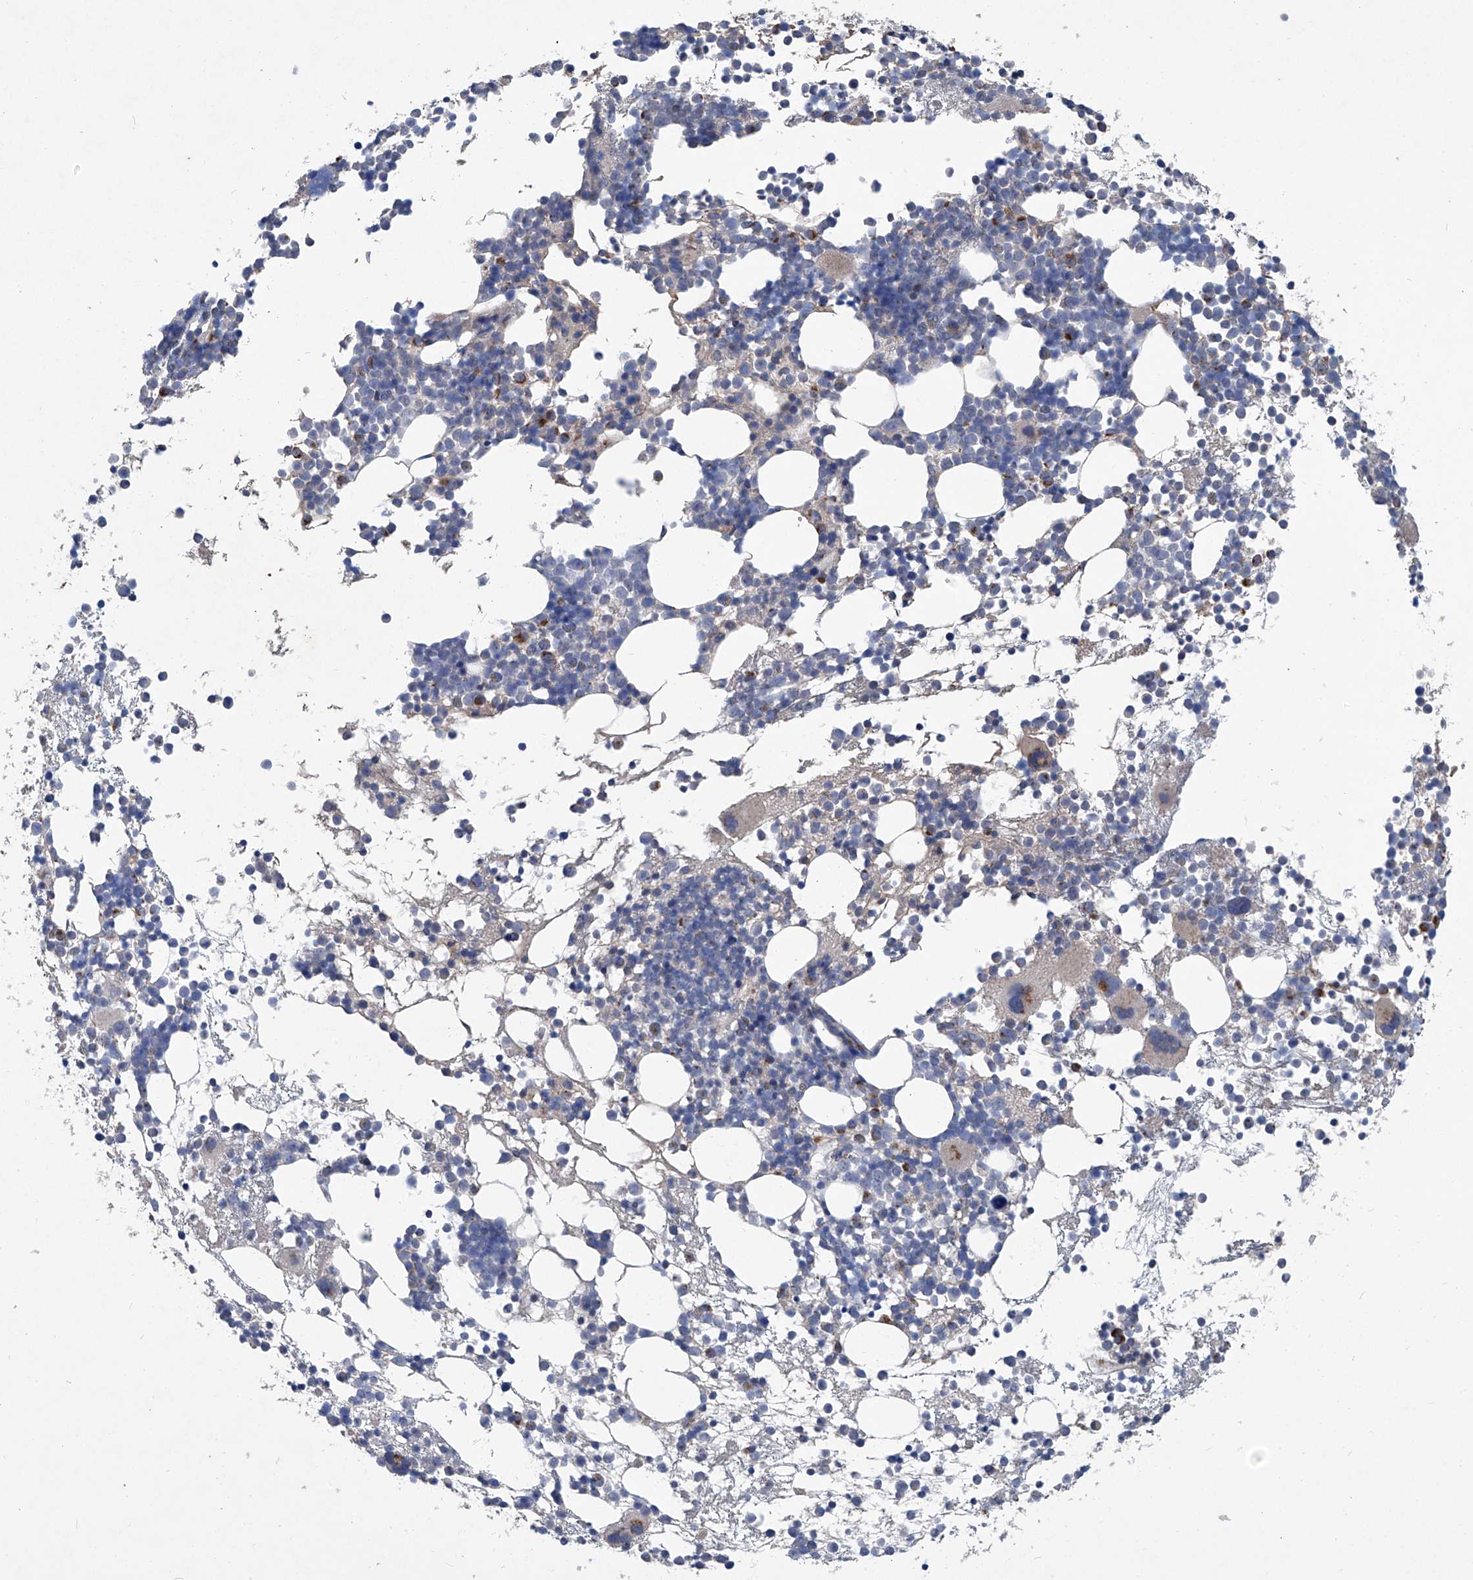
{"staining": {"intensity": "moderate", "quantity": "<25%", "location": "cytoplasmic/membranous"}, "tissue": "bone marrow", "cell_type": "Hematopoietic cells", "image_type": "normal", "snomed": [{"axis": "morphology", "description": "Normal tissue, NOS"}, {"axis": "topography", "description": "Bone marrow"}], "caption": "DAB immunohistochemical staining of unremarkable bone marrow reveals moderate cytoplasmic/membranous protein staining in about <25% of hematopoietic cells. (brown staining indicates protein expression, while blue staining denotes nuclei).", "gene": "PCSK5", "patient": {"sex": "female", "age": 57}}